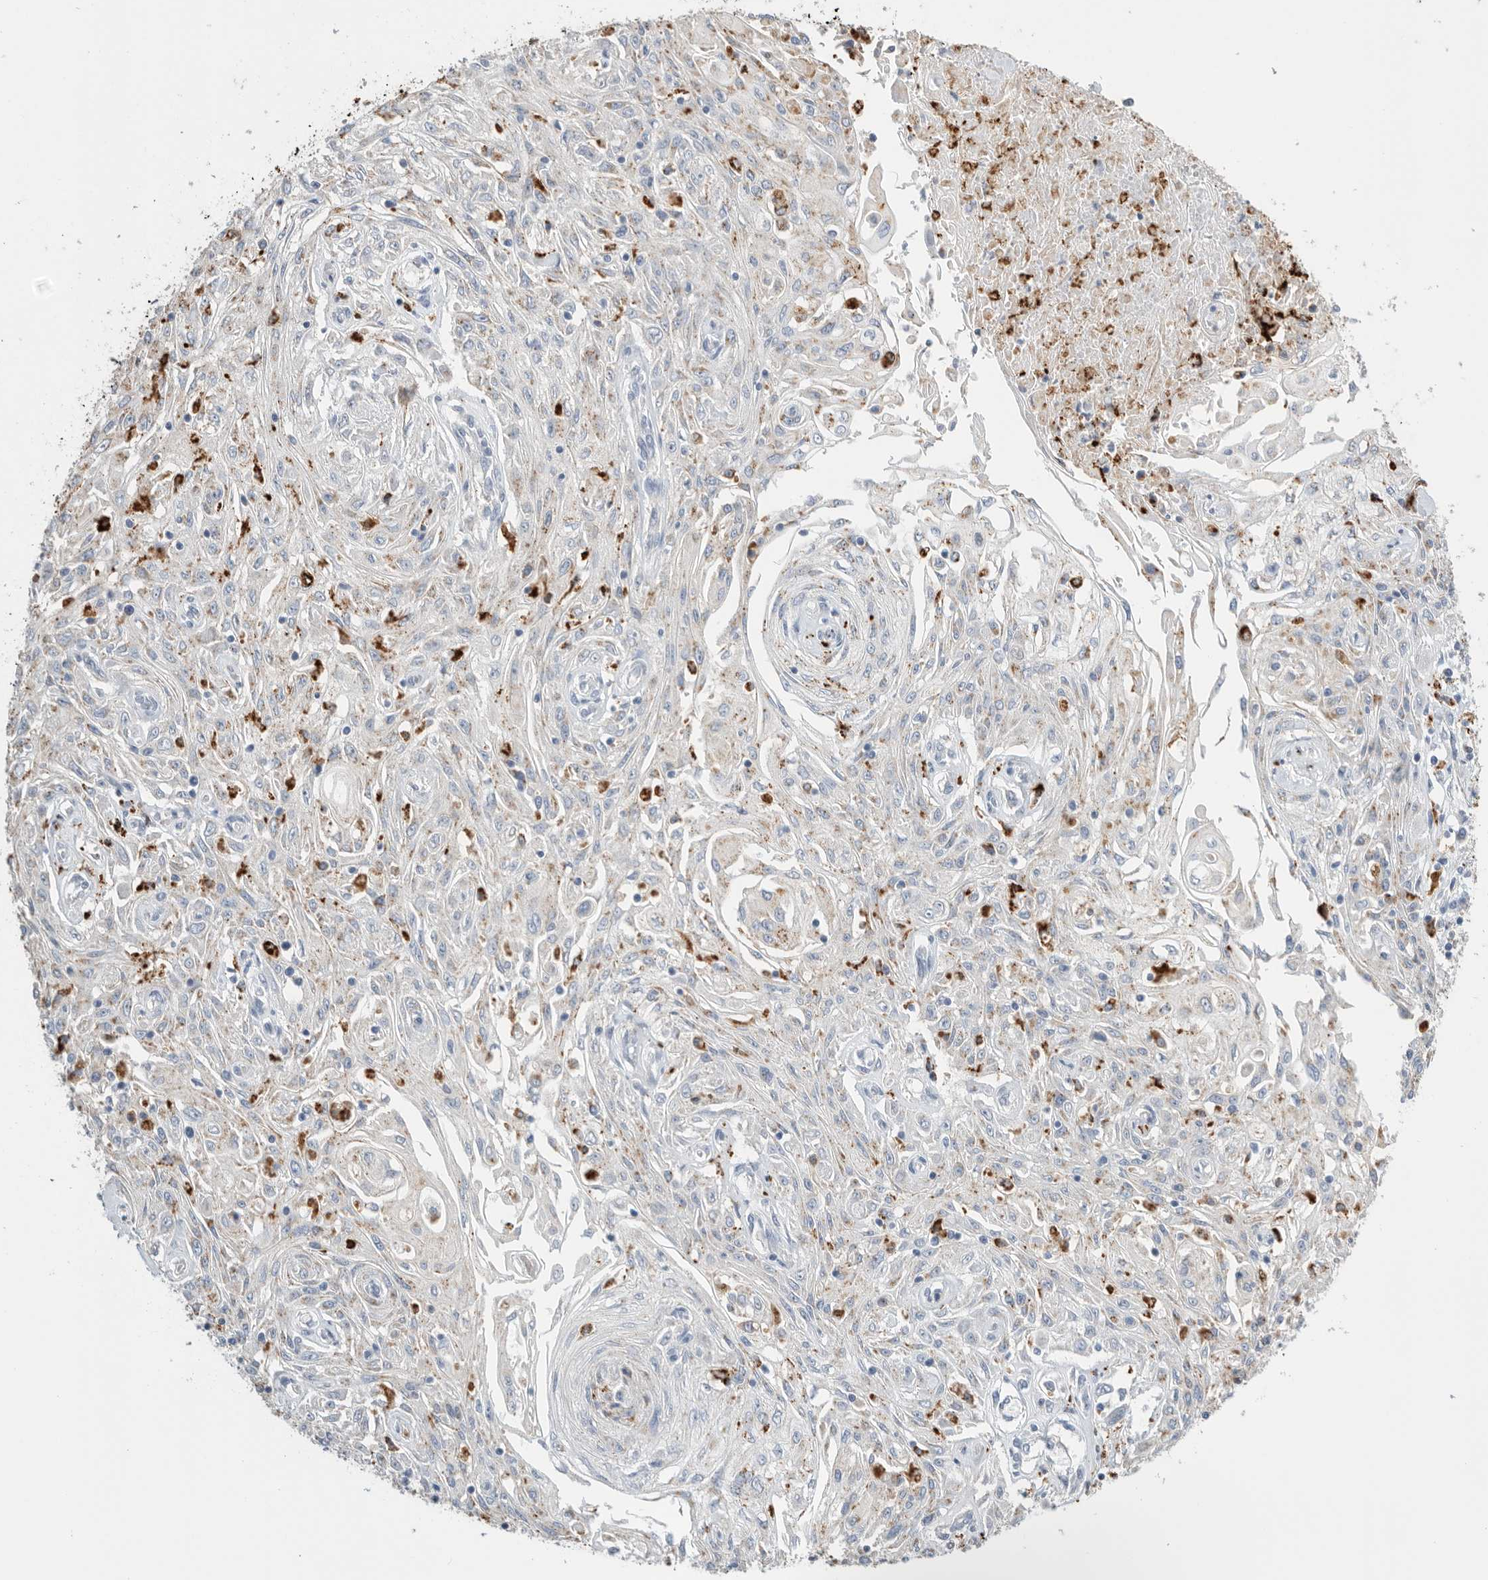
{"staining": {"intensity": "strong", "quantity": "<25%", "location": "cytoplasmic/membranous"}, "tissue": "skin cancer", "cell_type": "Tumor cells", "image_type": "cancer", "snomed": [{"axis": "morphology", "description": "Squamous cell carcinoma, NOS"}, {"axis": "morphology", "description": "Squamous cell carcinoma, metastatic, NOS"}, {"axis": "topography", "description": "Skin"}, {"axis": "topography", "description": "Lymph node"}], "caption": "Skin cancer stained for a protein (brown) shows strong cytoplasmic/membranous positive positivity in approximately <25% of tumor cells.", "gene": "GGH", "patient": {"sex": "male", "age": 75}}